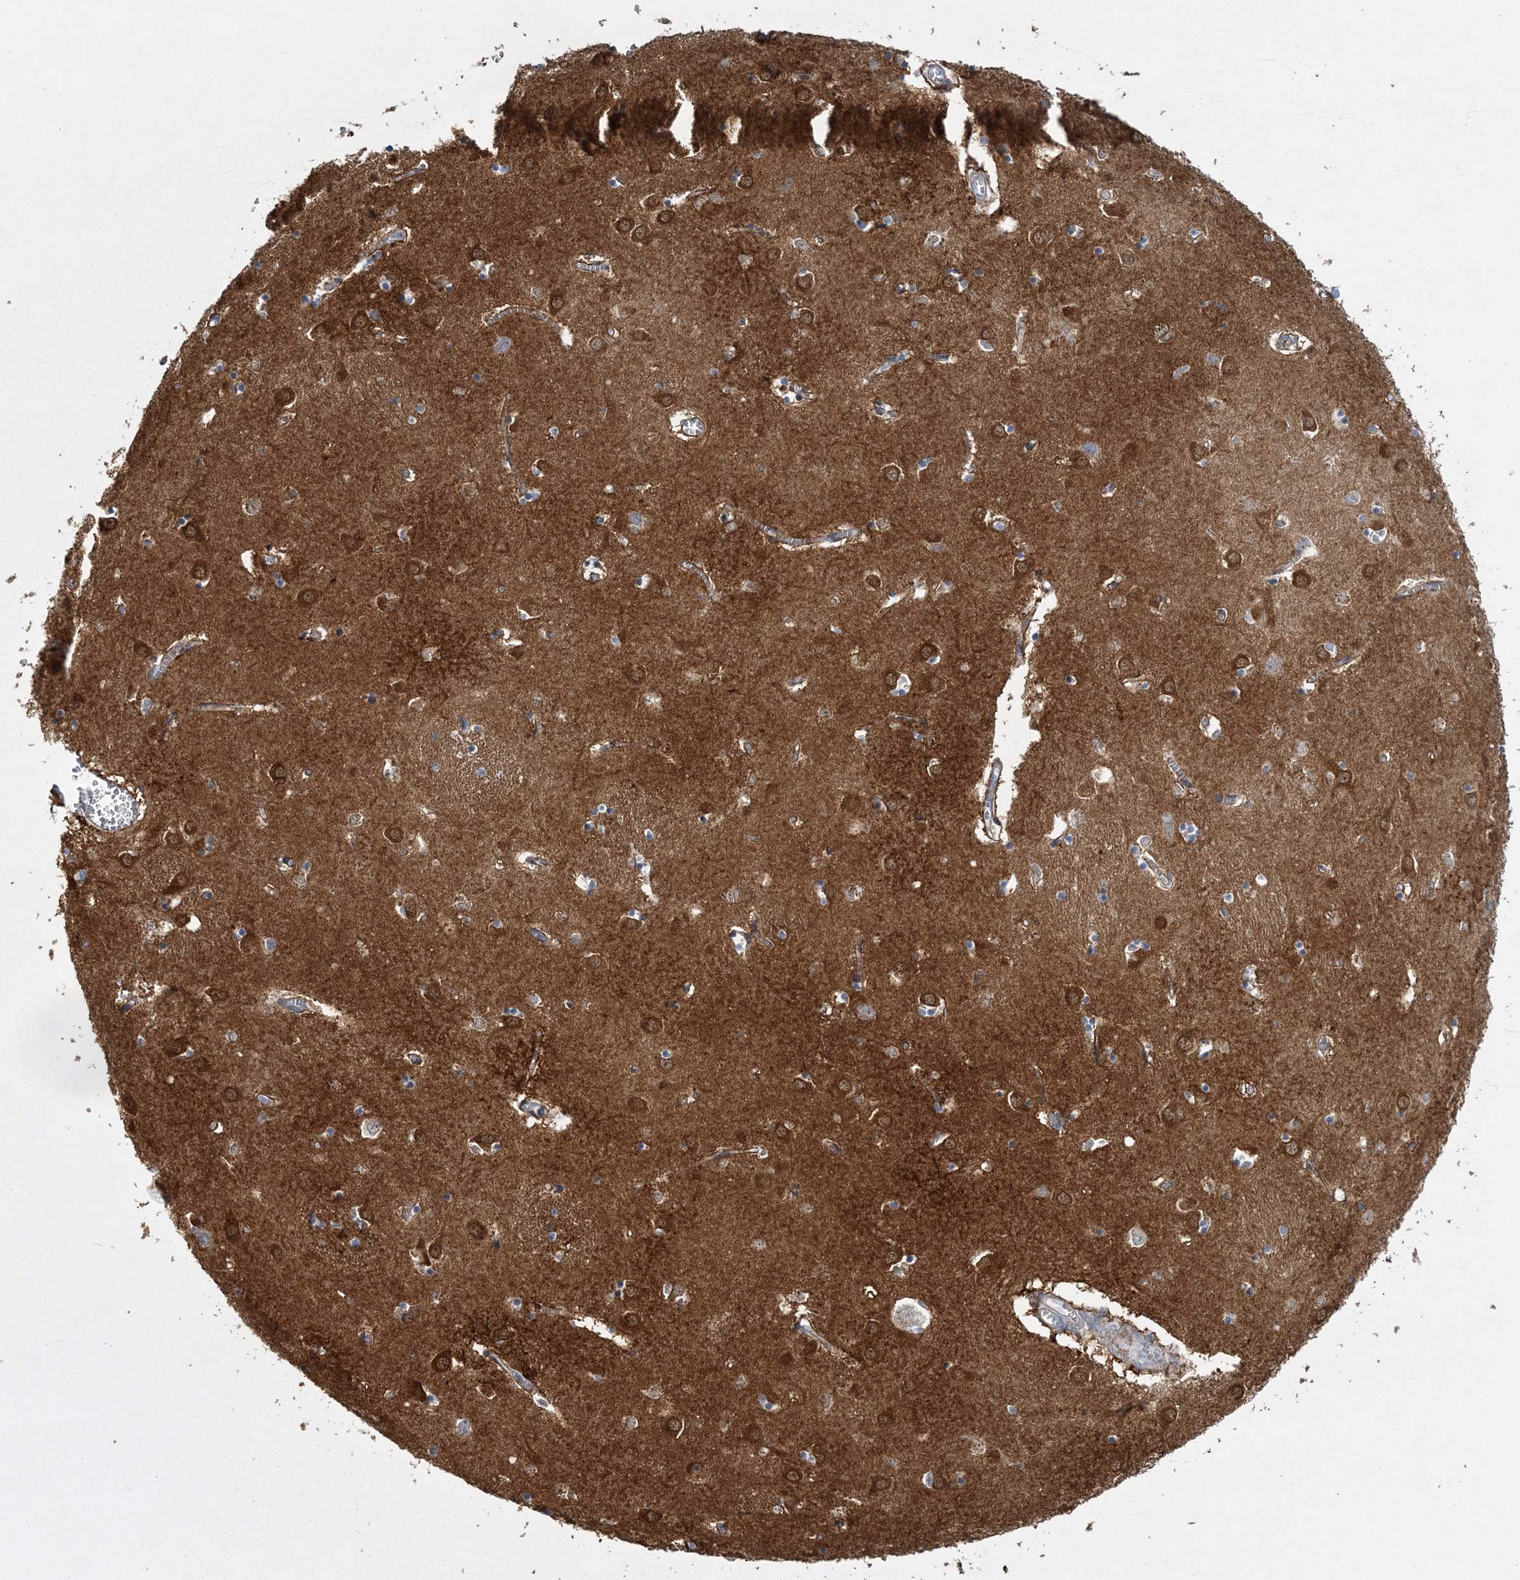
{"staining": {"intensity": "strong", "quantity": "<25%", "location": "cytoplasmic/membranous"}, "tissue": "caudate", "cell_type": "Glial cells", "image_type": "normal", "snomed": [{"axis": "morphology", "description": "Normal tissue, NOS"}, {"axis": "topography", "description": "Lateral ventricle wall"}], "caption": "This is a photomicrograph of immunohistochemistry (IHC) staining of unremarkable caudate, which shows strong staining in the cytoplasmic/membranous of glial cells.", "gene": "CALN1", "patient": {"sex": "male", "age": 70}}